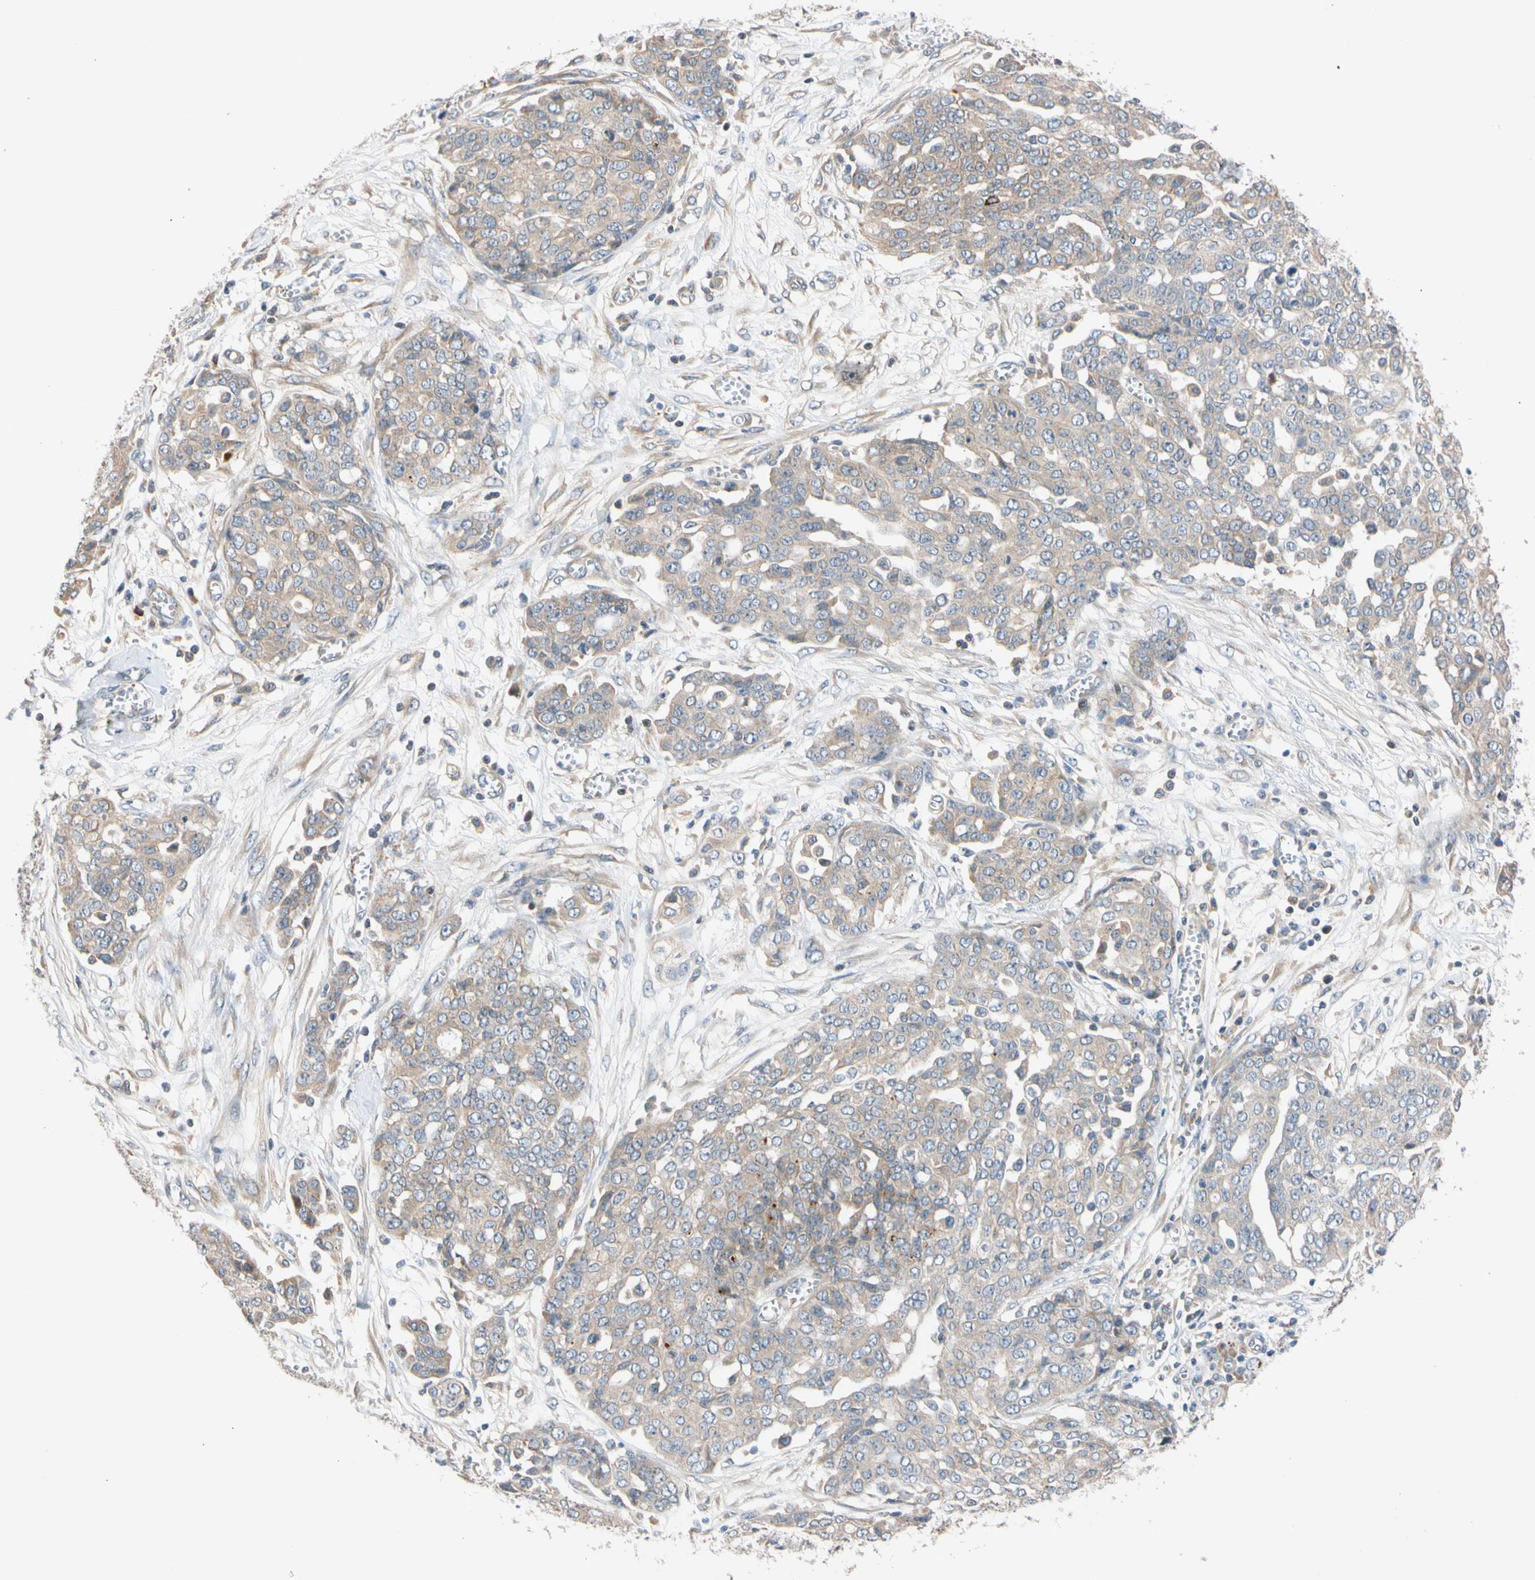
{"staining": {"intensity": "weak", "quantity": "25%-75%", "location": "cytoplasmic/membranous"}, "tissue": "ovarian cancer", "cell_type": "Tumor cells", "image_type": "cancer", "snomed": [{"axis": "morphology", "description": "Cystadenocarcinoma, serous, NOS"}, {"axis": "topography", "description": "Soft tissue"}, {"axis": "topography", "description": "Ovary"}], "caption": "Protein staining of ovarian serous cystadenocarcinoma tissue displays weak cytoplasmic/membranous positivity in approximately 25%-75% of tumor cells. (IHC, brightfield microscopy, high magnification).", "gene": "CNST", "patient": {"sex": "female", "age": 57}}